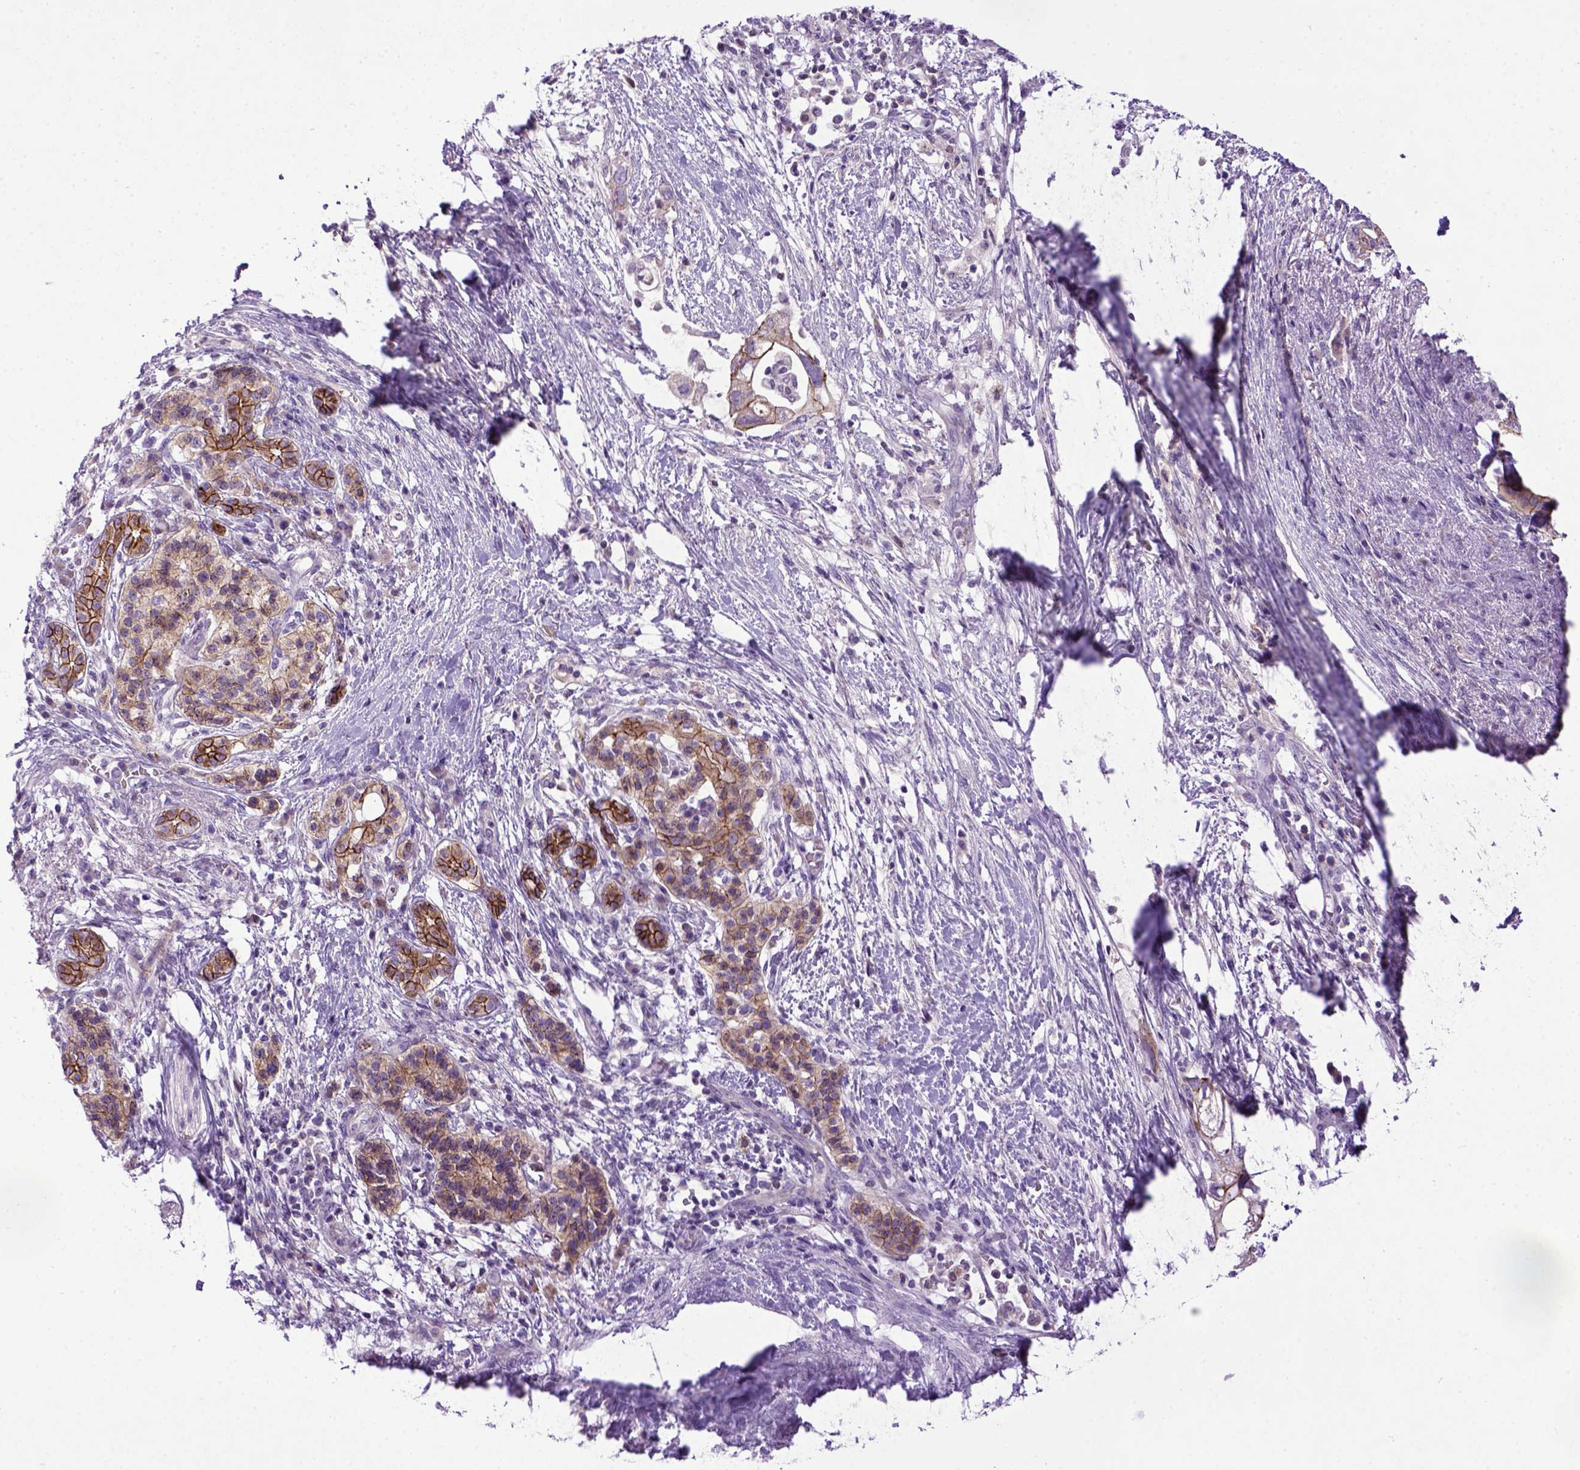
{"staining": {"intensity": "moderate", "quantity": "25%-75%", "location": "cytoplasmic/membranous"}, "tissue": "pancreatic cancer", "cell_type": "Tumor cells", "image_type": "cancer", "snomed": [{"axis": "morphology", "description": "Adenocarcinoma, NOS"}, {"axis": "topography", "description": "Pancreas"}], "caption": "Immunohistochemical staining of pancreatic cancer displays medium levels of moderate cytoplasmic/membranous positivity in approximately 25%-75% of tumor cells.", "gene": "CDH1", "patient": {"sex": "female", "age": 72}}